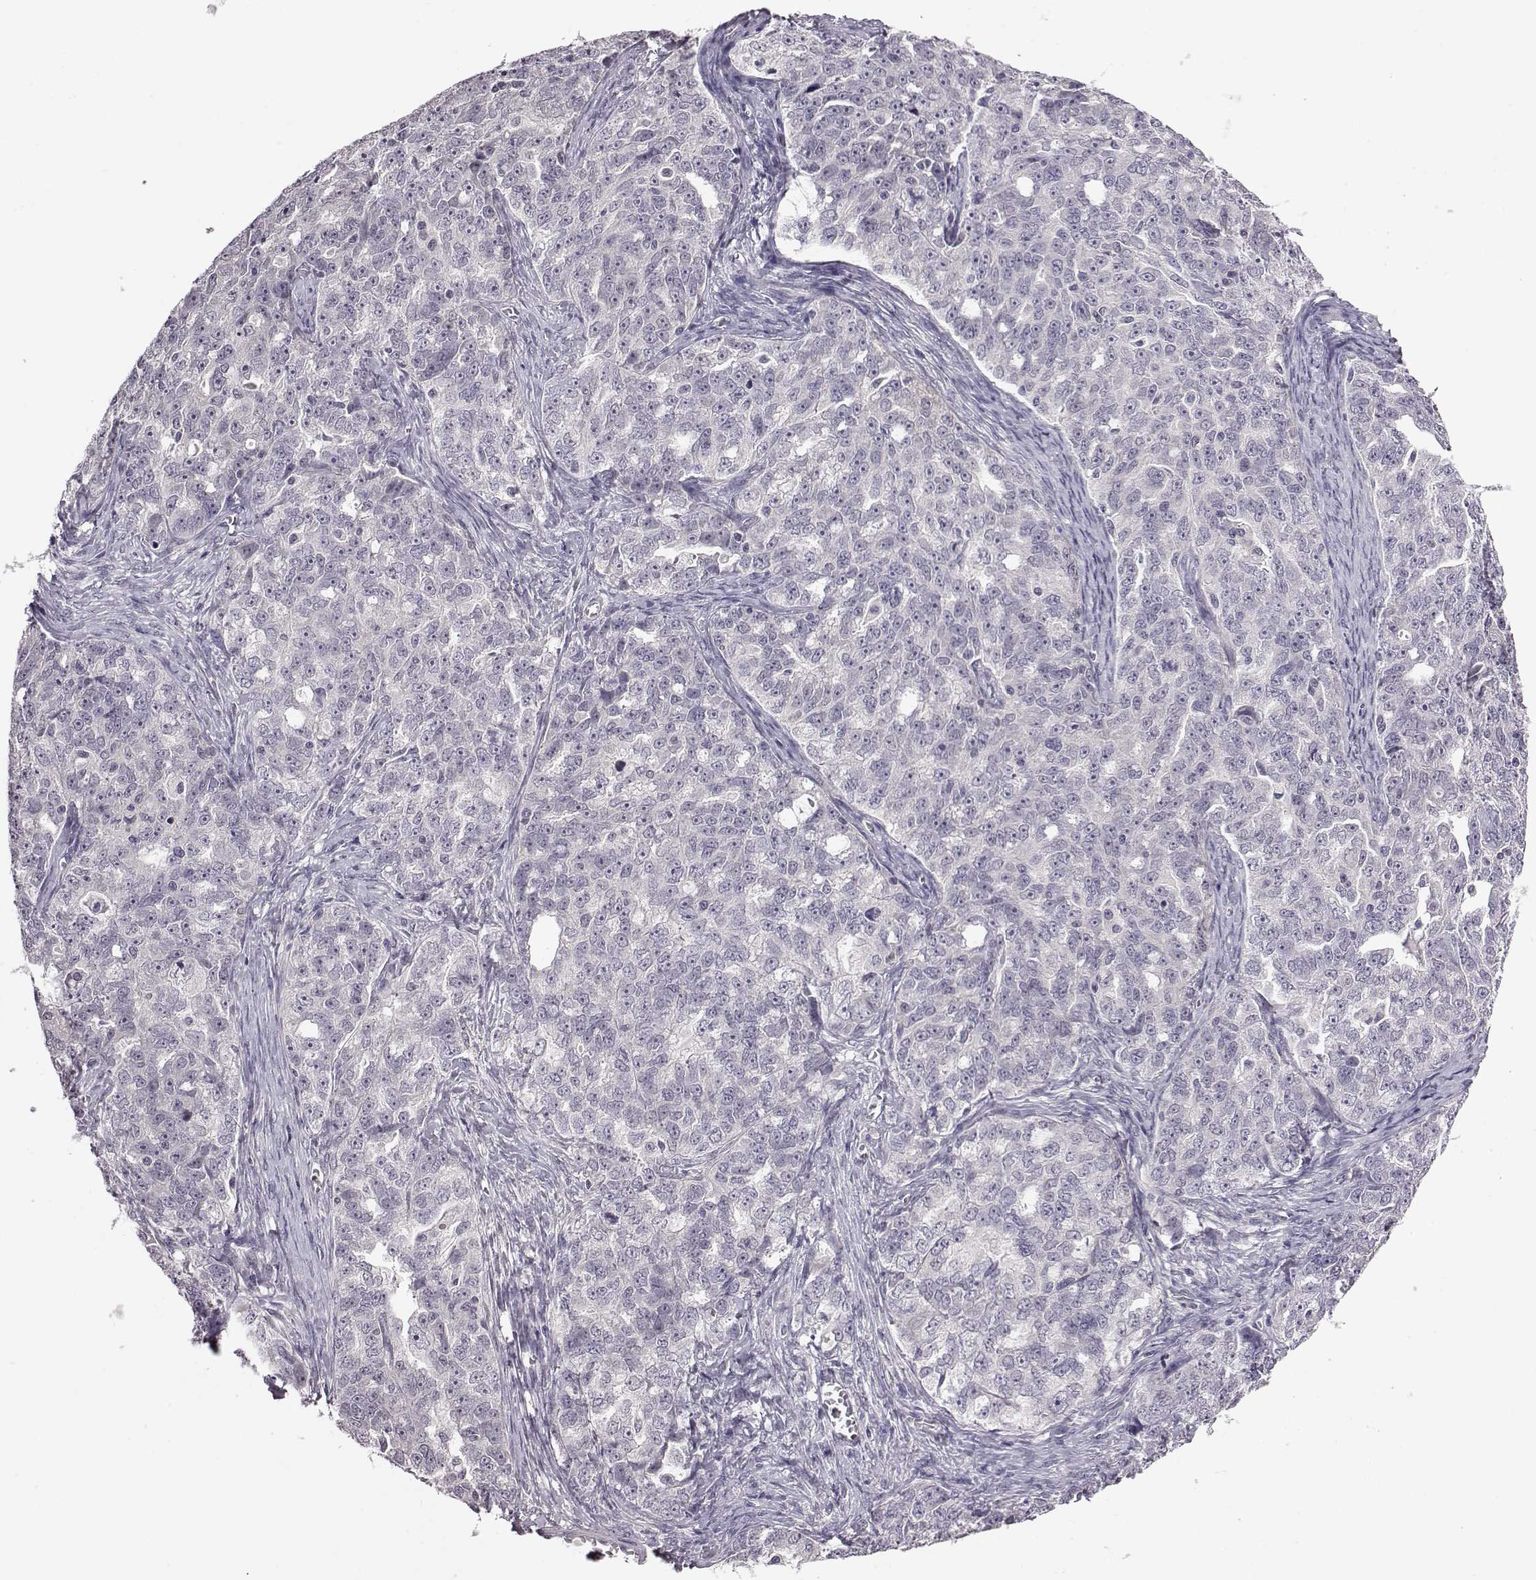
{"staining": {"intensity": "negative", "quantity": "none", "location": "none"}, "tissue": "ovarian cancer", "cell_type": "Tumor cells", "image_type": "cancer", "snomed": [{"axis": "morphology", "description": "Cystadenocarcinoma, serous, NOS"}, {"axis": "topography", "description": "Ovary"}], "caption": "Immunohistochemical staining of ovarian serous cystadenocarcinoma demonstrates no significant positivity in tumor cells. (DAB IHC visualized using brightfield microscopy, high magnification).", "gene": "C10orf62", "patient": {"sex": "female", "age": 51}}